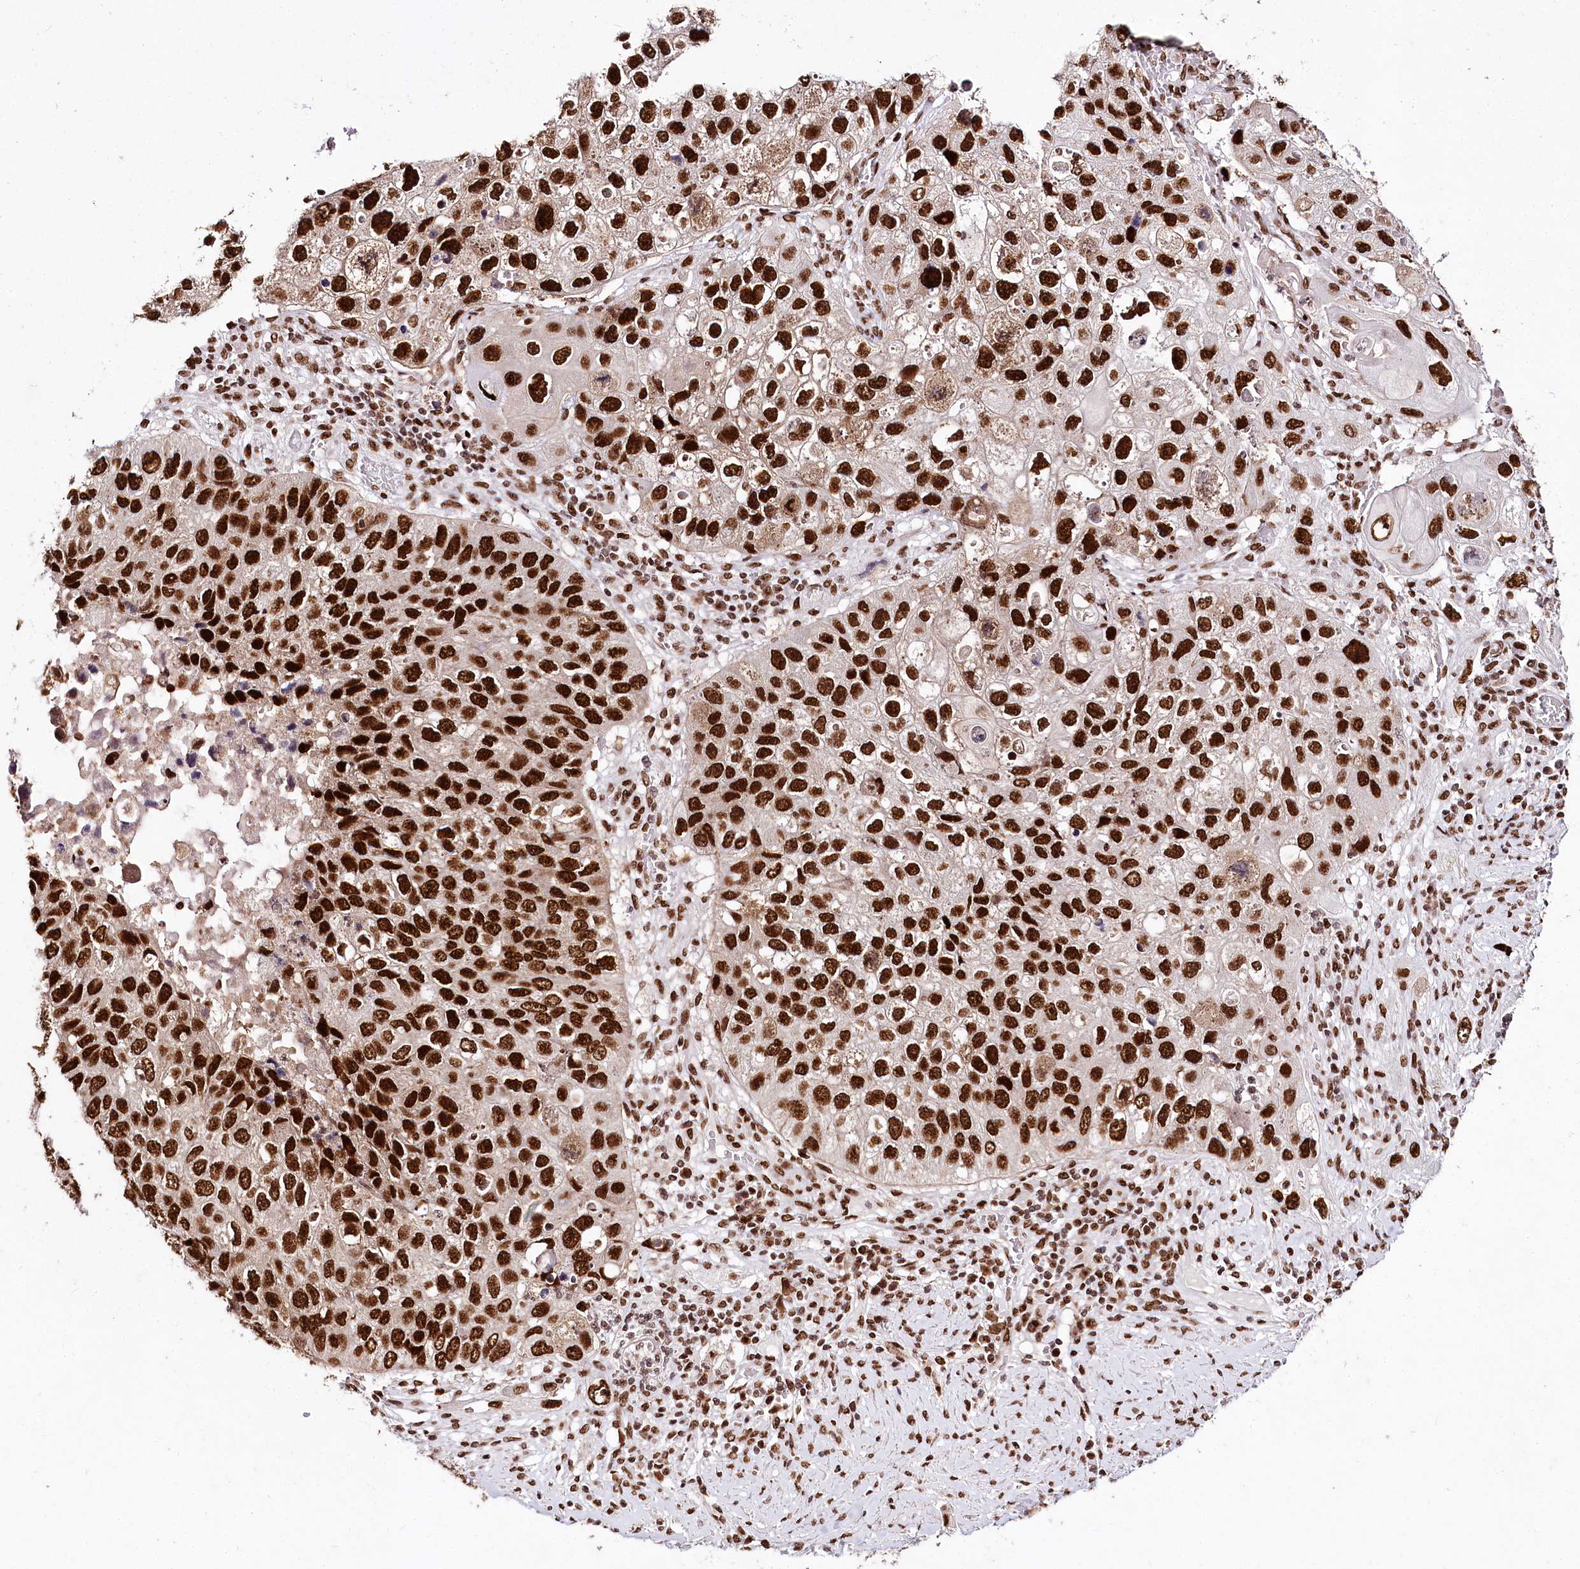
{"staining": {"intensity": "strong", "quantity": ">75%", "location": "nuclear"}, "tissue": "lung cancer", "cell_type": "Tumor cells", "image_type": "cancer", "snomed": [{"axis": "morphology", "description": "Squamous cell carcinoma, NOS"}, {"axis": "topography", "description": "Lung"}], "caption": "Protein staining shows strong nuclear expression in about >75% of tumor cells in squamous cell carcinoma (lung). The protein of interest is shown in brown color, while the nuclei are stained blue.", "gene": "SMARCE1", "patient": {"sex": "male", "age": 61}}